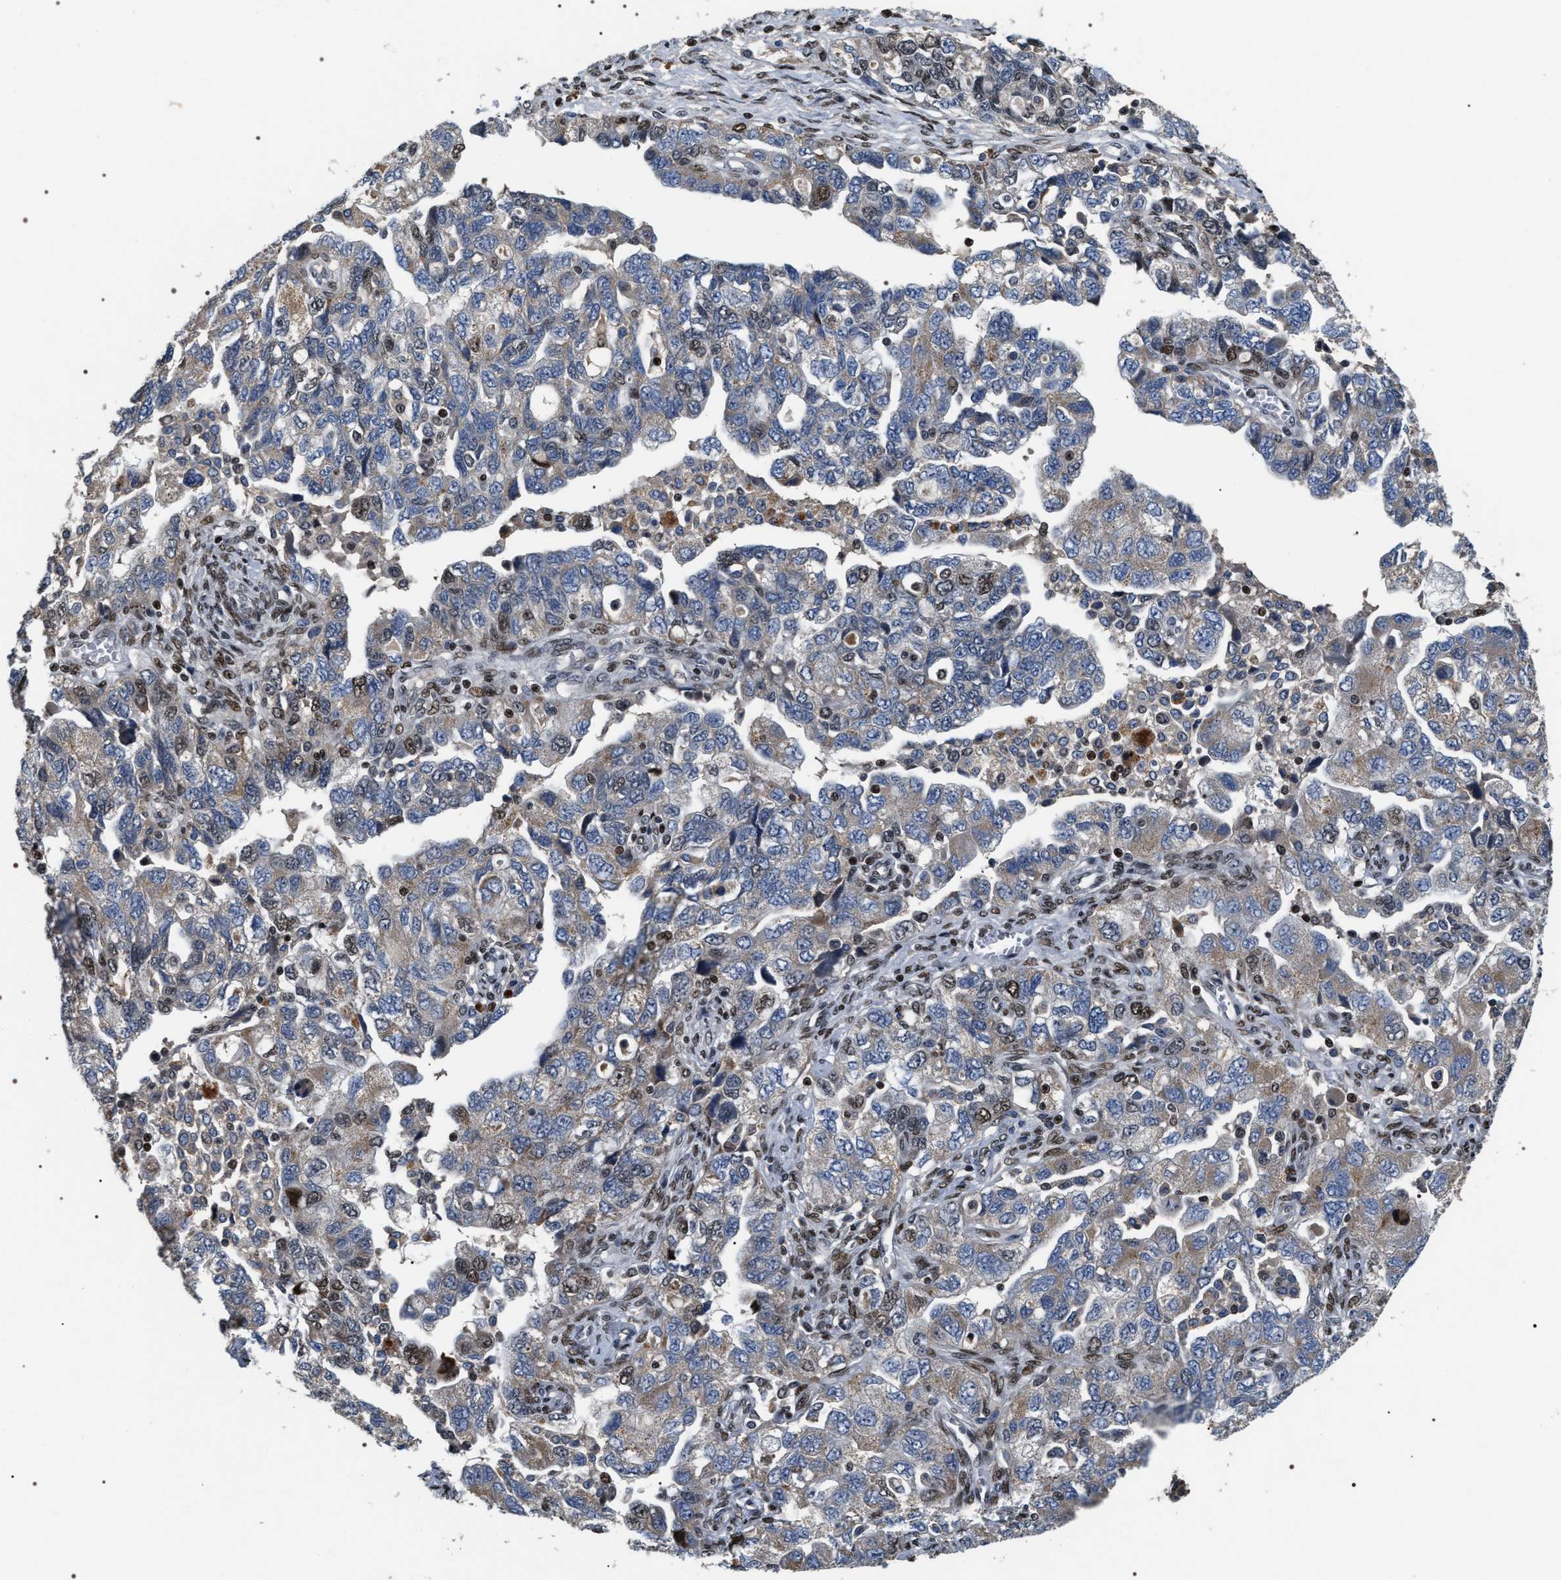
{"staining": {"intensity": "weak", "quantity": "25%-75%", "location": "cytoplasmic/membranous"}, "tissue": "ovarian cancer", "cell_type": "Tumor cells", "image_type": "cancer", "snomed": [{"axis": "morphology", "description": "Carcinoma, NOS"}, {"axis": "morphology", "description": "Cystadenocarcinoma, serous, NOS"}, {"axis": "topography", "description": "Ovary"}], "caption": "Tumor cells exhibit low levels of weak cytoplasmic/membranous positivity in approximately 25%-75% of cells in ovarian cancer. (Brightfield microscopy of DAB IHC at high magnification).", "gene": "C7orf25", "patient": {"sex": "female", "age": 69}}